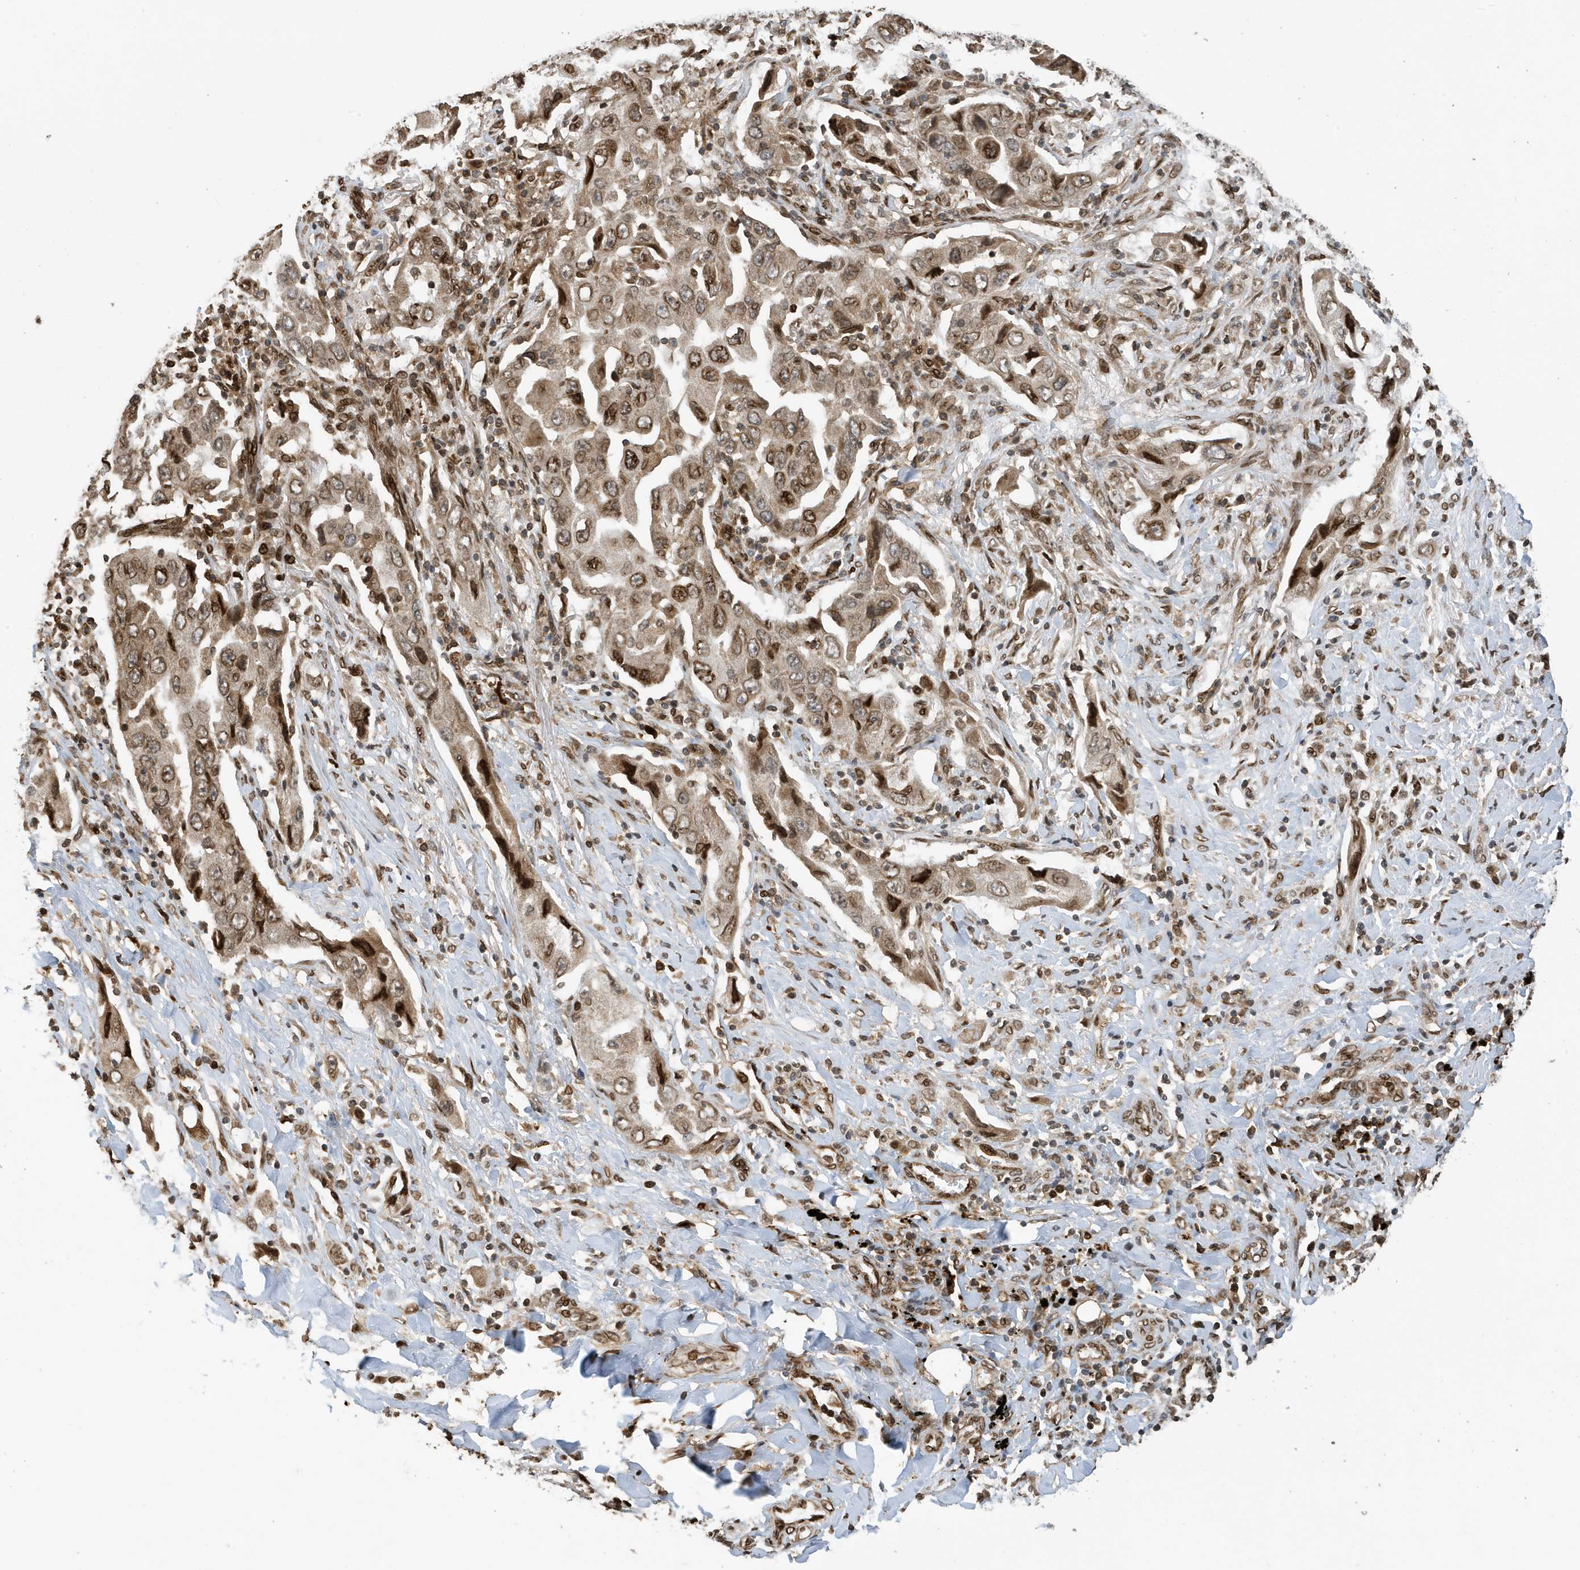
{"staining": {"intensity": "moderate", "quantity": ">75%", "location": "nuclear"}, "tissue": "lung cancer", "cell_type": "Tumor cells", "image_type": "cancer", "snomed": [{"axis": "morphology", "description": "Adenocarcinoma, NOS"}, {"axis": "topography", "description": "Lung"}], "caption": "Moderate nuclear protein staining is appreciated in approximately >75% of tumor cells in lung cancer (adenocarcinoma). Using DAB (3,3'-diaminobenzidine) (brown) and hematoxylin (blue) stains, captured at high magnification using brightfield microscopy.", "gene": "DUSP18", "patient": {"sex": "female", "age": 65}}